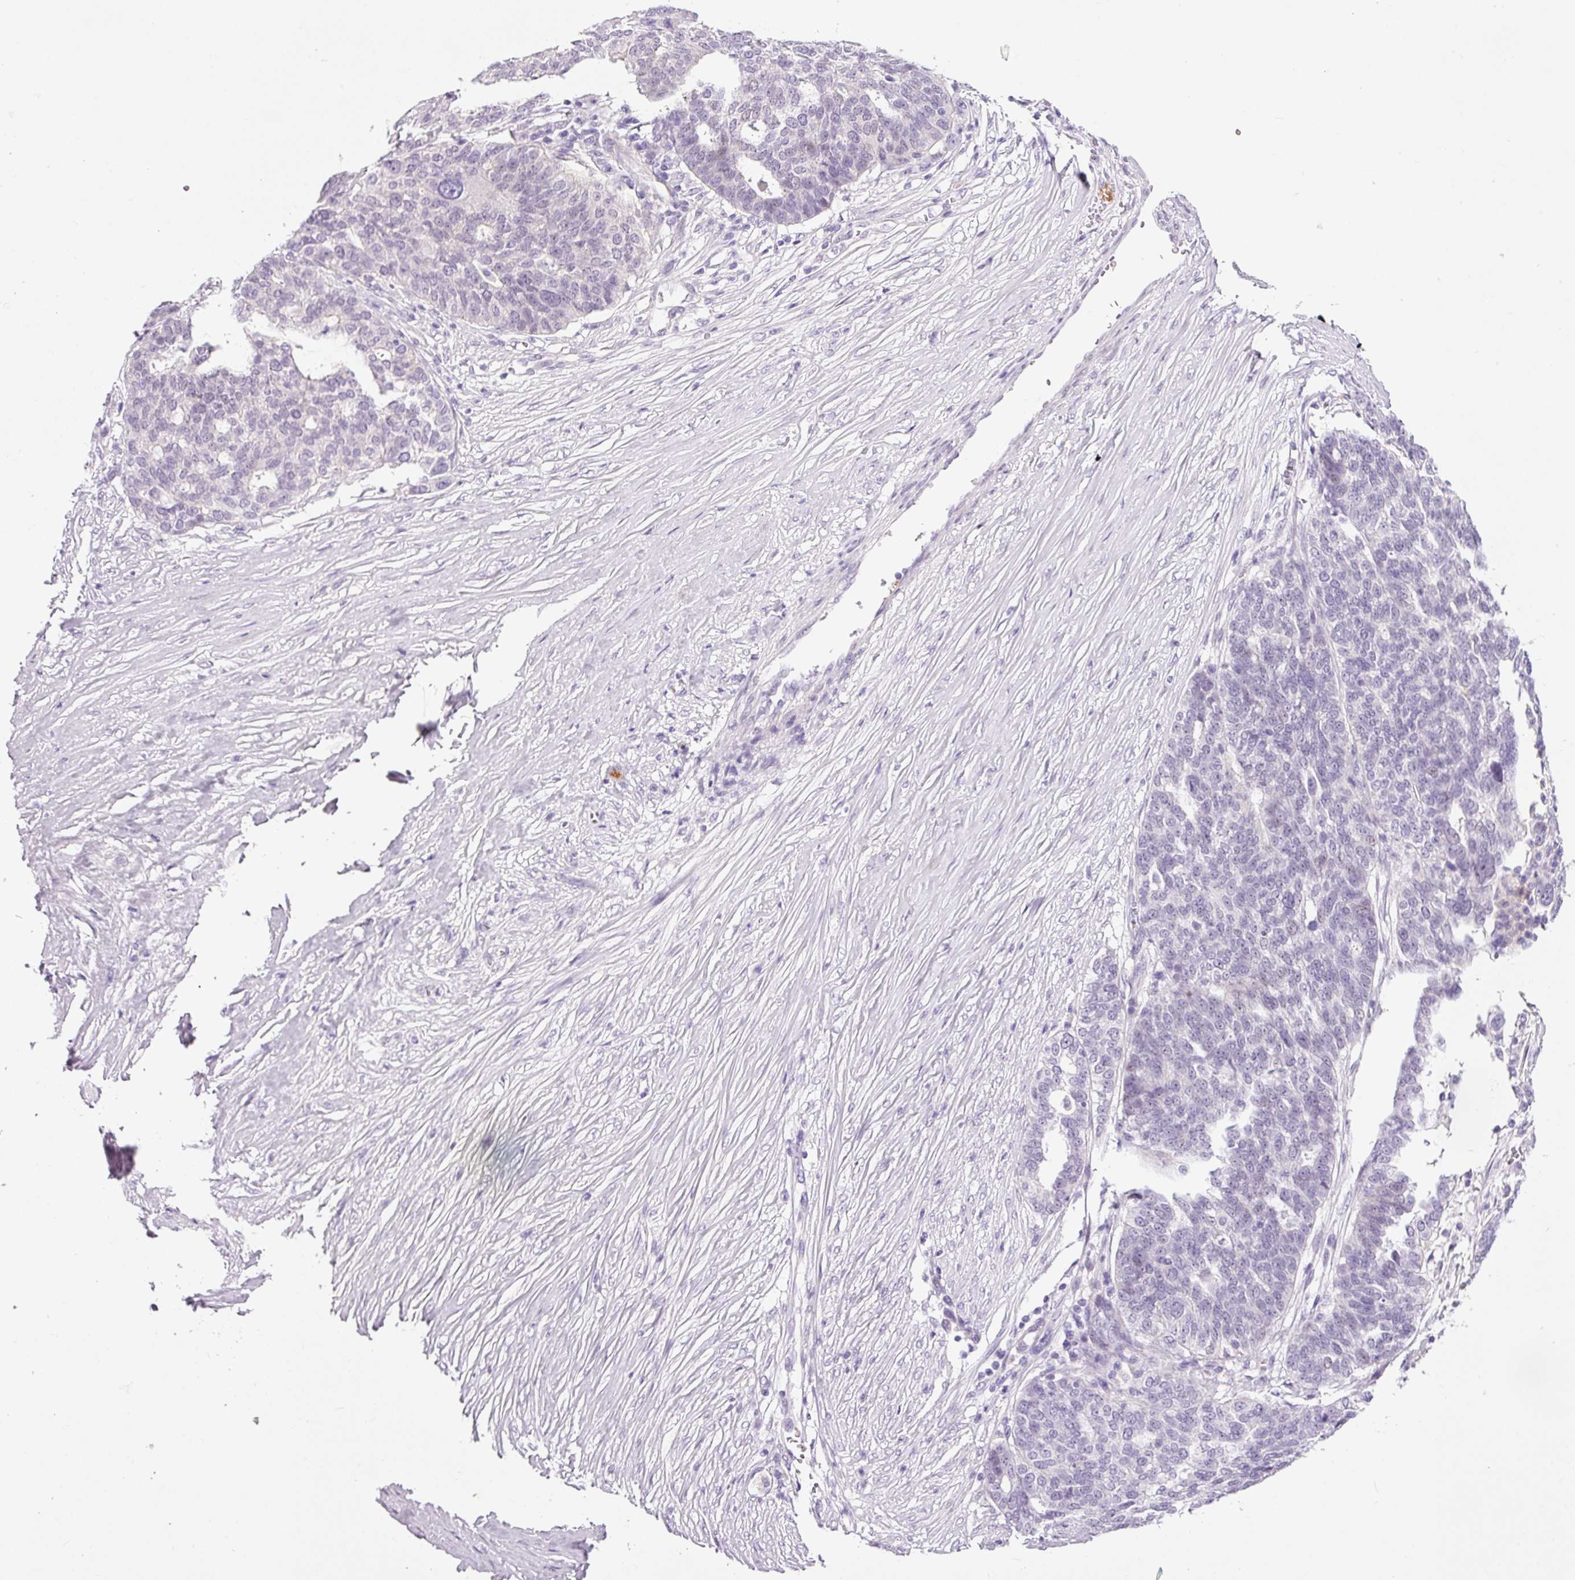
{"staining": {"intensity": "negative", "quantity": "none", "location": "none"}, "tissue": "ovarian cancer", "cell_type": "Tumor cells", "image_type": "cancer", "snomed": [{"axis": "morphology", "description": "Cystadenocarcinoma, serous, NOS"}, {"axis": "topography", "description": "Ovary"}], "caption": "Serous cystadenocarcinoma (ovarian) was stained to show a protein in brown. There is no significant expression in tumor cells.", "gene": "SRC", "patient": {"sex": "female", "age": 59}}